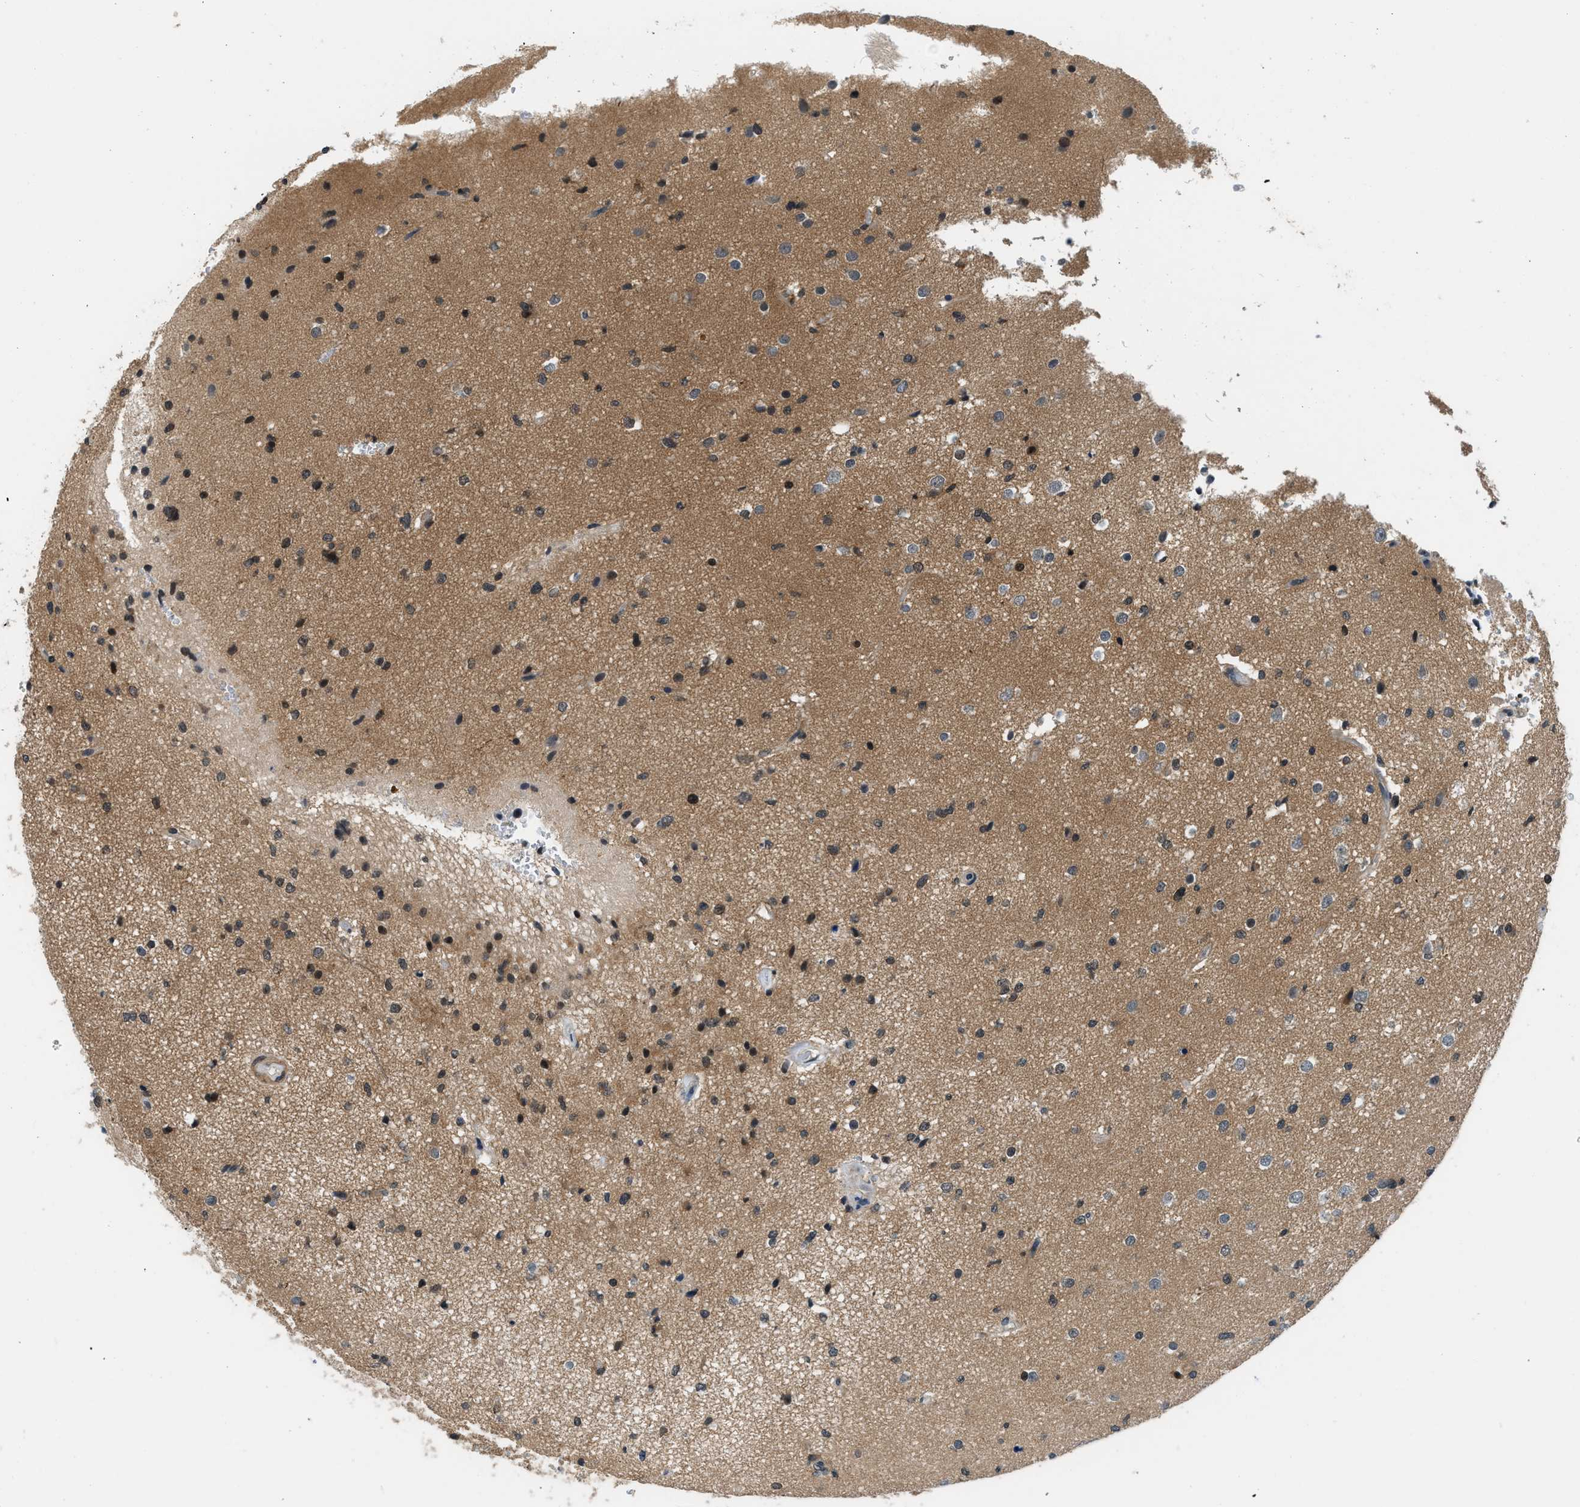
{"staining": {"intensity": "moderate", "quantity": "<25%", "location": "nuclear"}, "tissue": "glioma", "cell_type": "Tumor cells", "image_type": "cancer", "snomed": [{"axis": "morphology", "description": "Glioma, malignant, High grade"}, {"axis": "topography", "description": "Brain"}], "caption": "Tumor cells demonstrate low levels of moderate nuclear positivity in about <25% of cells in malignant high-grade glioma.", "gene": "MTMR1", "patient": {"sex": "male", "age": 33}}